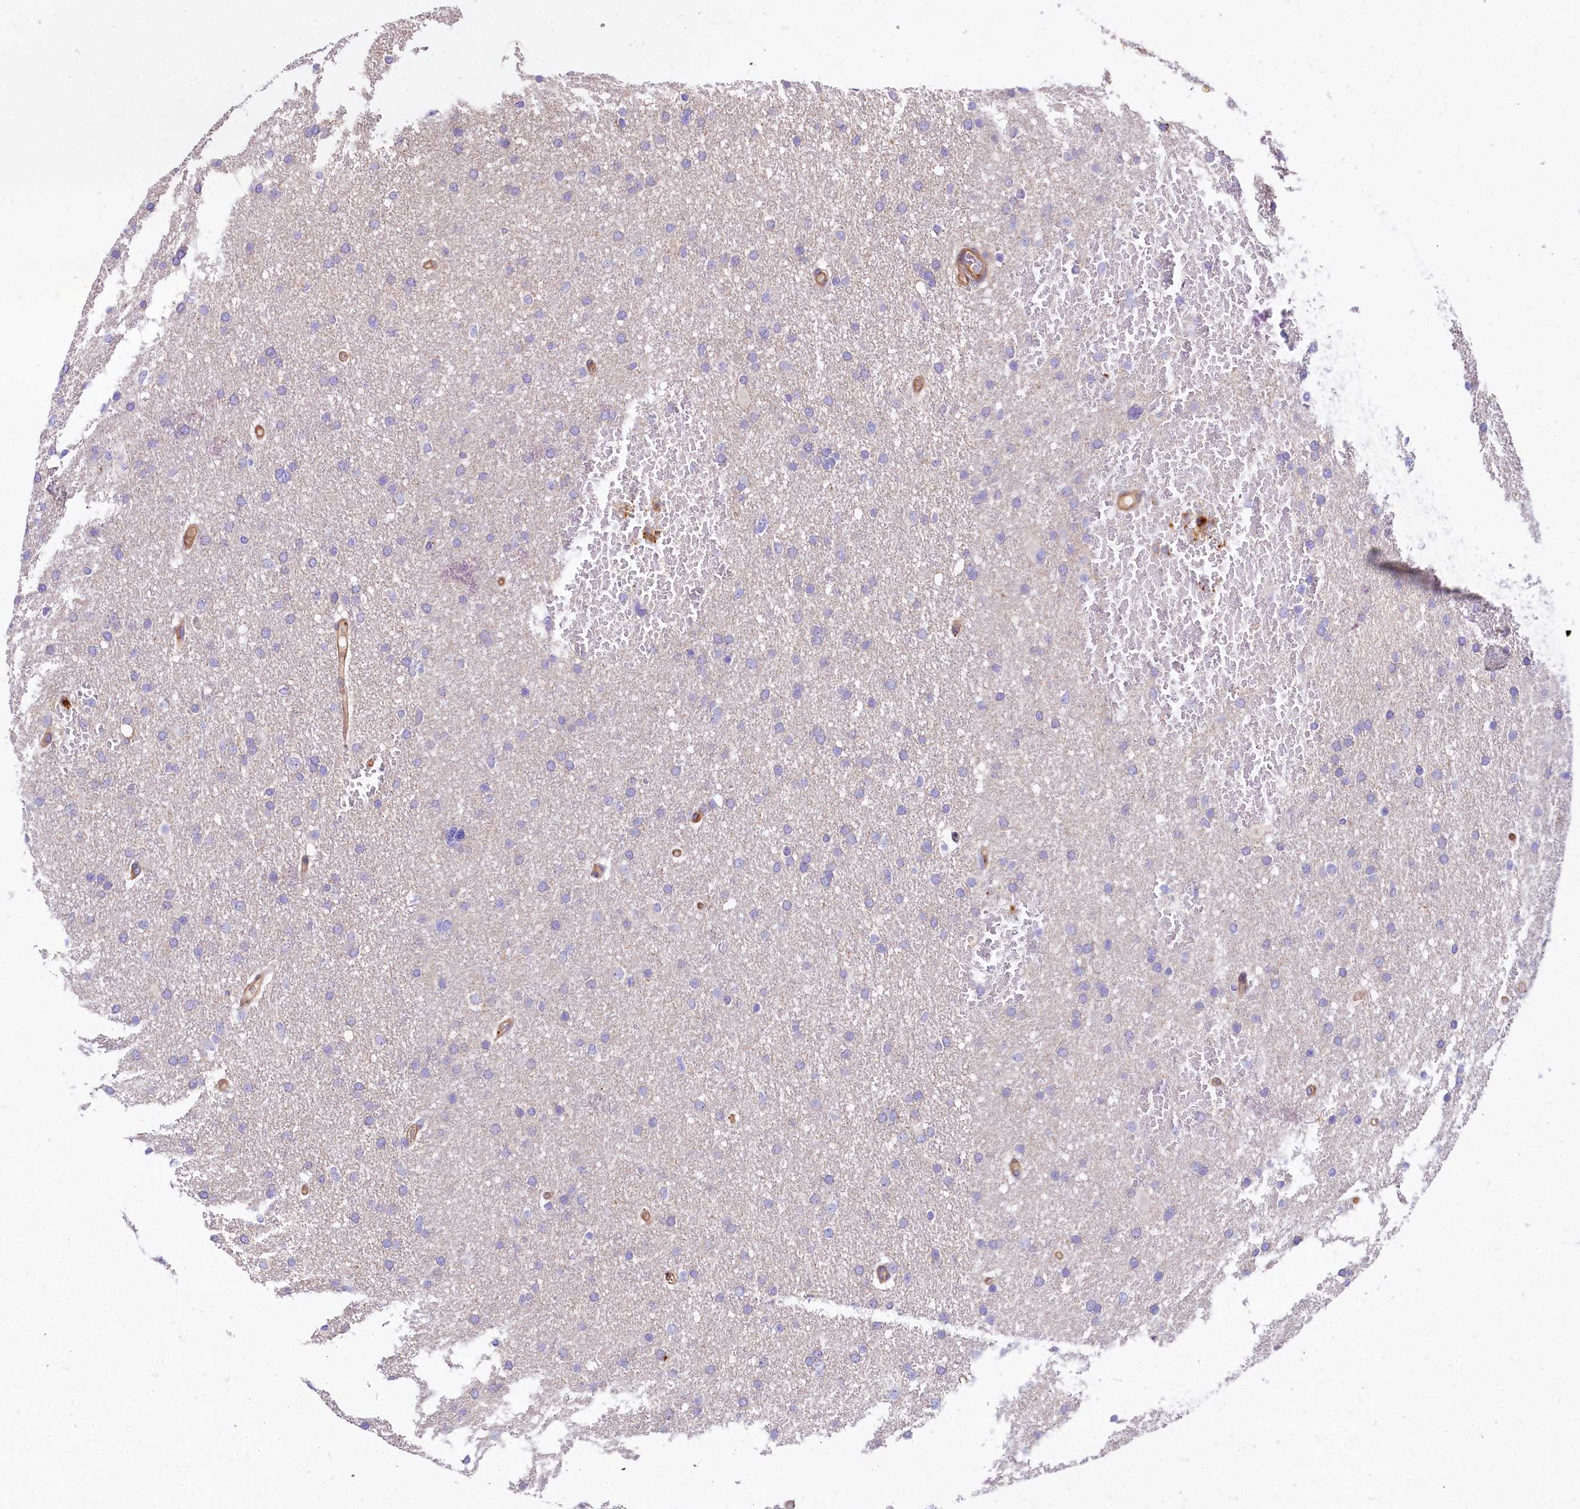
{"staining": {"intensity": "negative", "quantity": "none", "location": "none"}, "tissue": "glioma", "cell_type": "Tumor cells", "image_type": "cancer", "snomed": [{"axis": "morphology", "description": "Glioma, malignant, High grade"}, {"axis": "topography", "description": "Cerebral cortex"}], "caption": "Protein analysis of malignant glioma (high-grade) reveals no significant positivity in tumor cells.", "gene": "FCHSD2", "patient": {"sex": "female", "age": 36}}